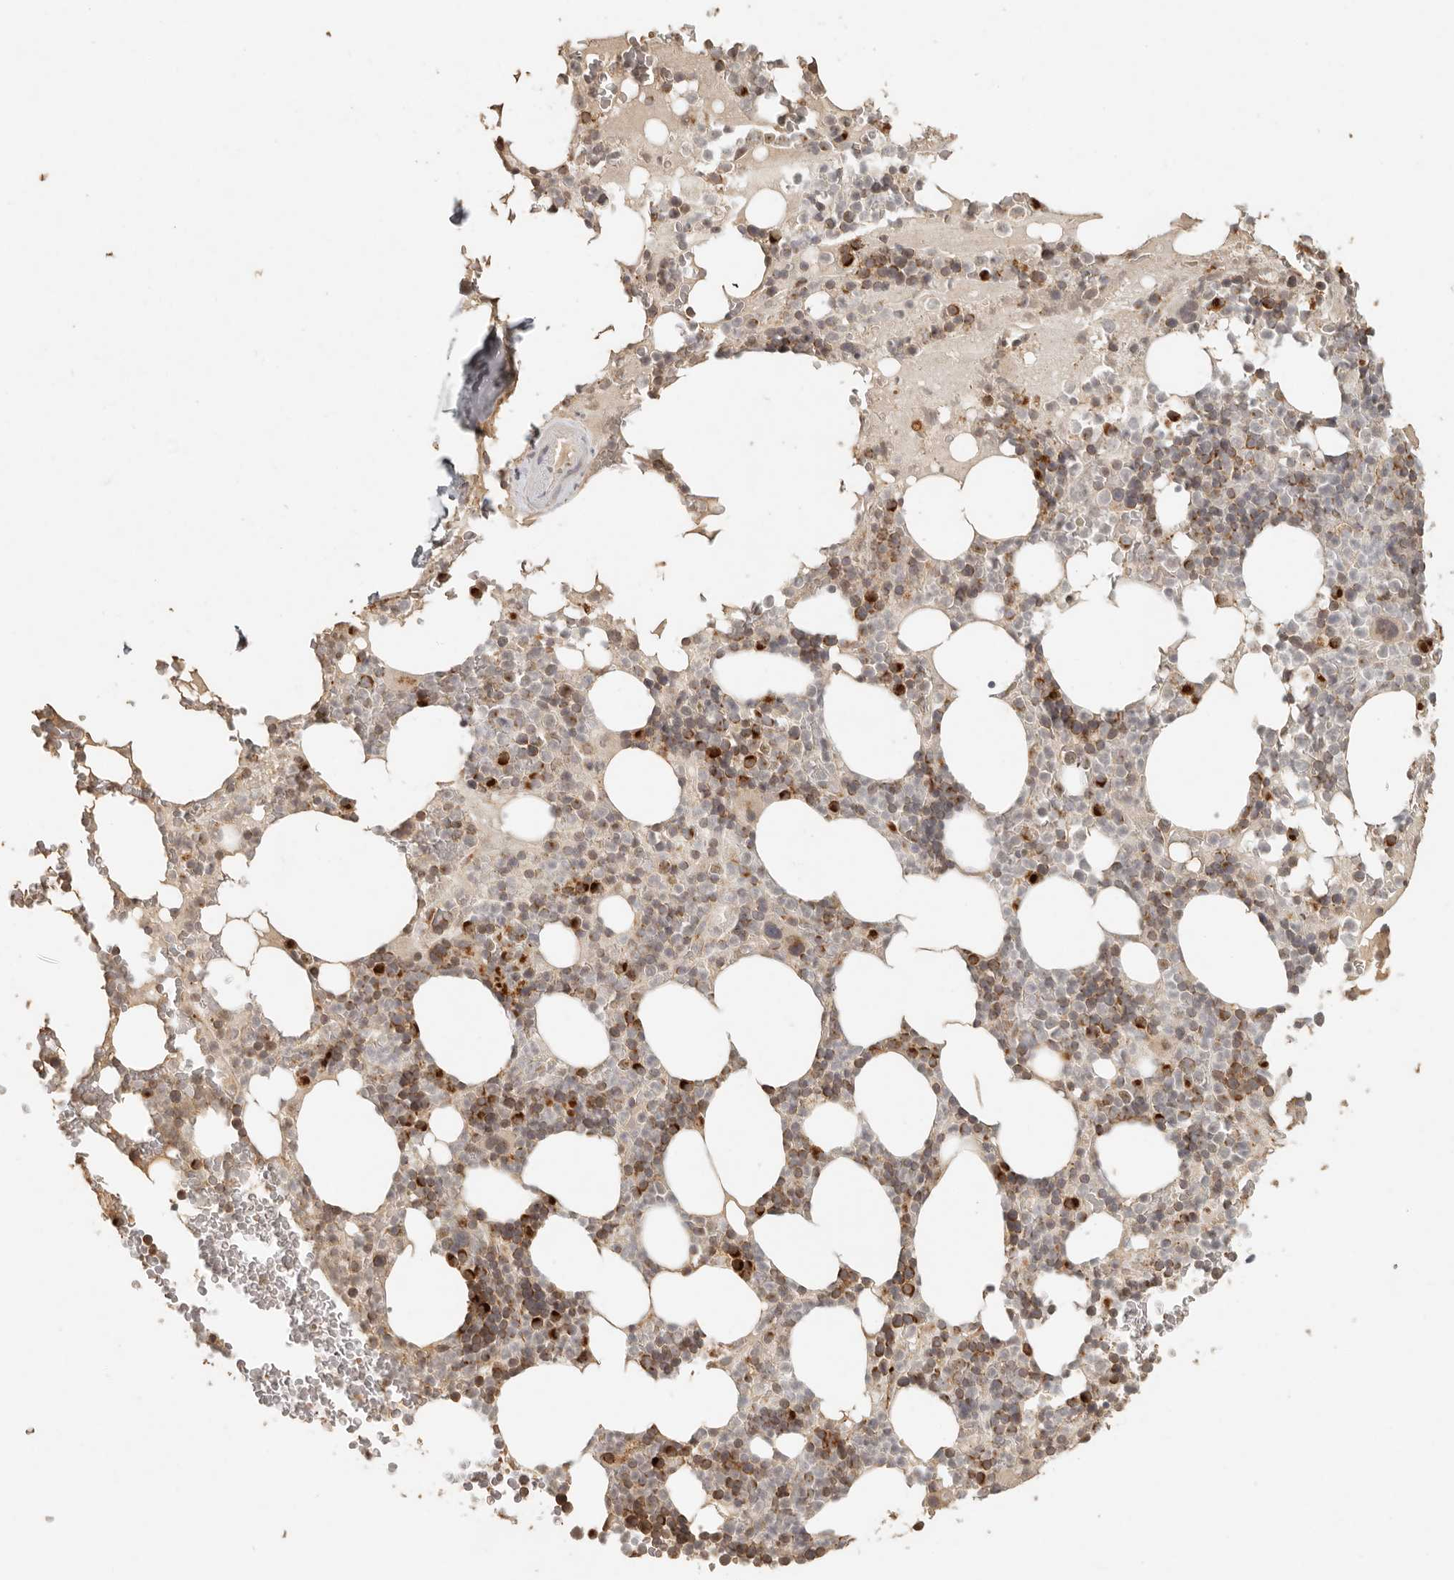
{"staining": {"intensity": "strong", "quantity": "25%-75%", "location": "cytoplasmic/membranous"}, "tissue": "bone marrow", "cell_type": "Hematopoietic cells", "image_type": "normal", "snomed": [{"axis": "morphology", "description": "Normal tissue, NOS"}, {"axis": "topography", "description": "Bone marrow"}], "caption": "An IHC image of benign tissue is shown. Protein staining in brown shows strong cytoplasmic/membranous positivity in bone marrow within hematopoietic cells.", "gene": "MRPL55", "patient": {"sex": "male", "age": 58}}